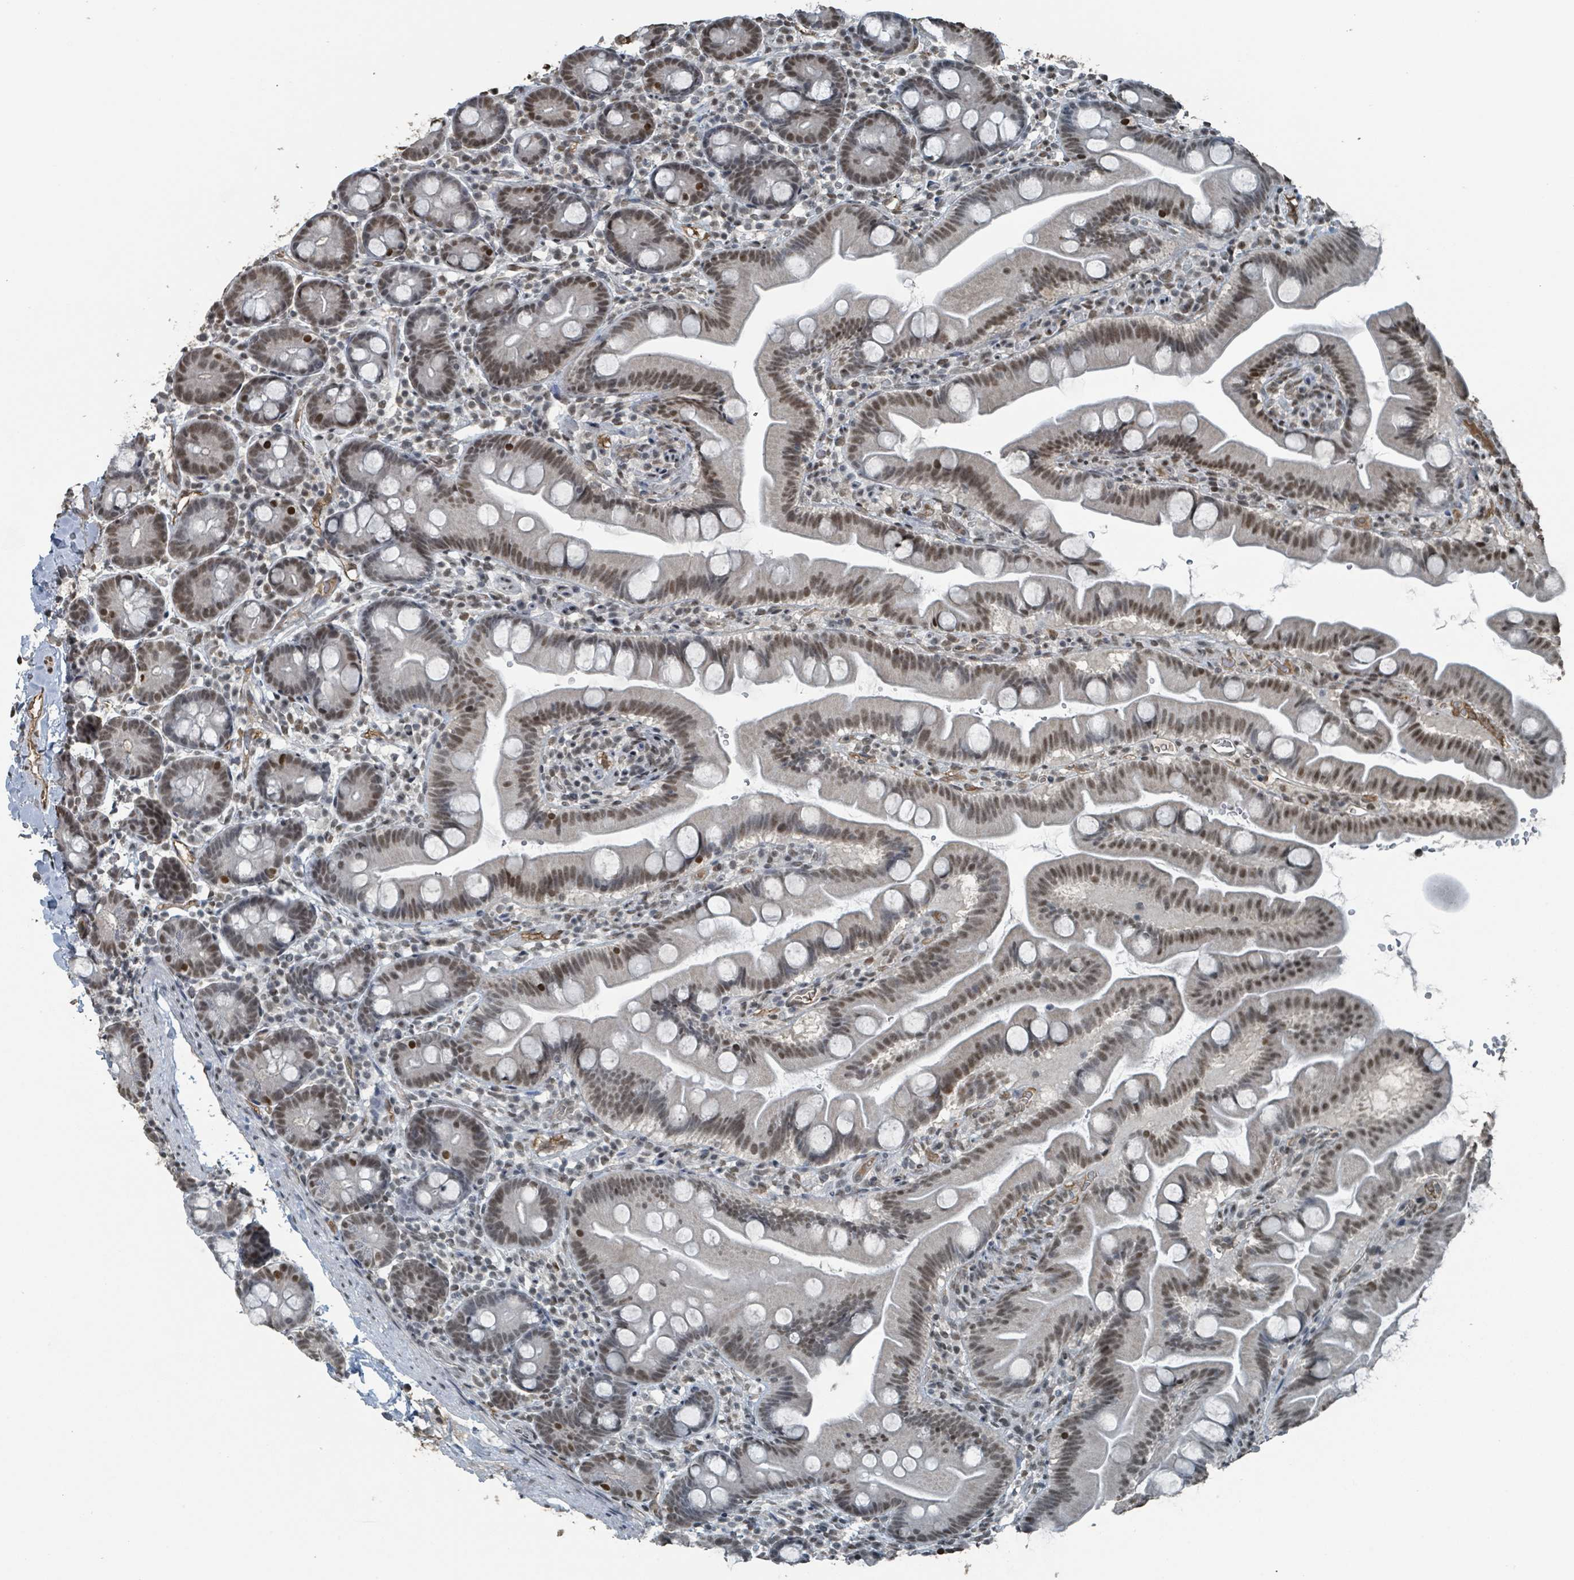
{"staining": {"intensity": "moderate", "quantity": ">75%", "location": "nuclear"}, "tissue": "small intestine", "cell_type": "Glandular cells", "image_type": "normal", "snomed": [{"axis": "morphology", "description": "Normal tissue, NOS"}, {"axis": "topography", "description": "Small intestine"}], "caption": "Protein staining reveals moderate nuclear positivity in about >75% of glandular cells in benign small intestine.", "gene": "PHIP", "patient": {"sex": "female", "age": 68}}